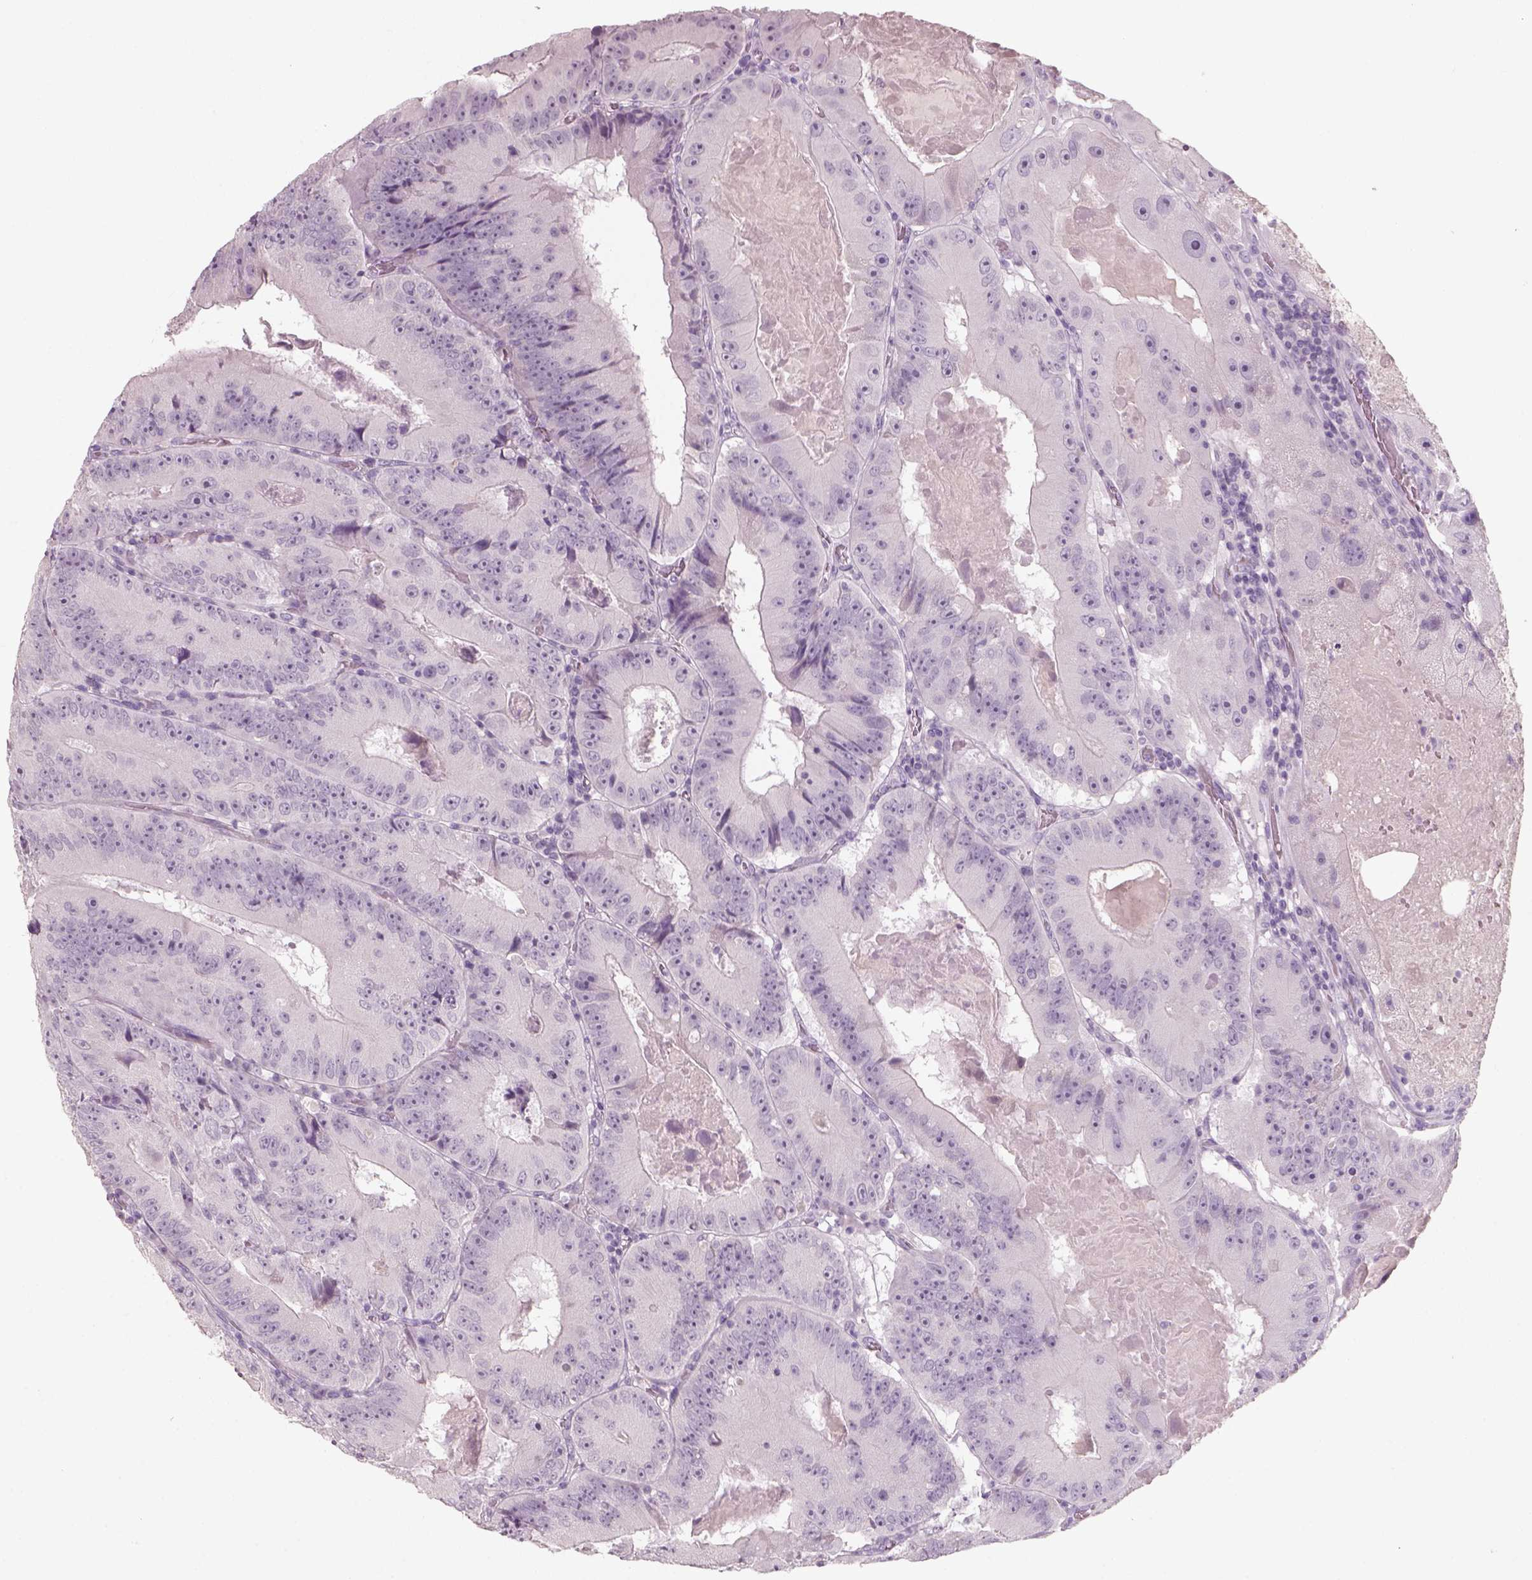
{"staining": {"intensity": "negative", "quantity": "none", "location": "none"}, "tissue": "colorectal cancer", "cell_type": "Tumor cells", "image_type": "cancer", "snomed": [{"axis": "morphology", "description": "Adenocarcinoma, NOS"}, {"axis": "topography", "description": "Colon"}], "caption": "Tumor cells are negative for brown protein staining in adenocarcinoma (colorectal).", "gene": "SLC6A2", "patient": {"sex": "female", "age": 86}}